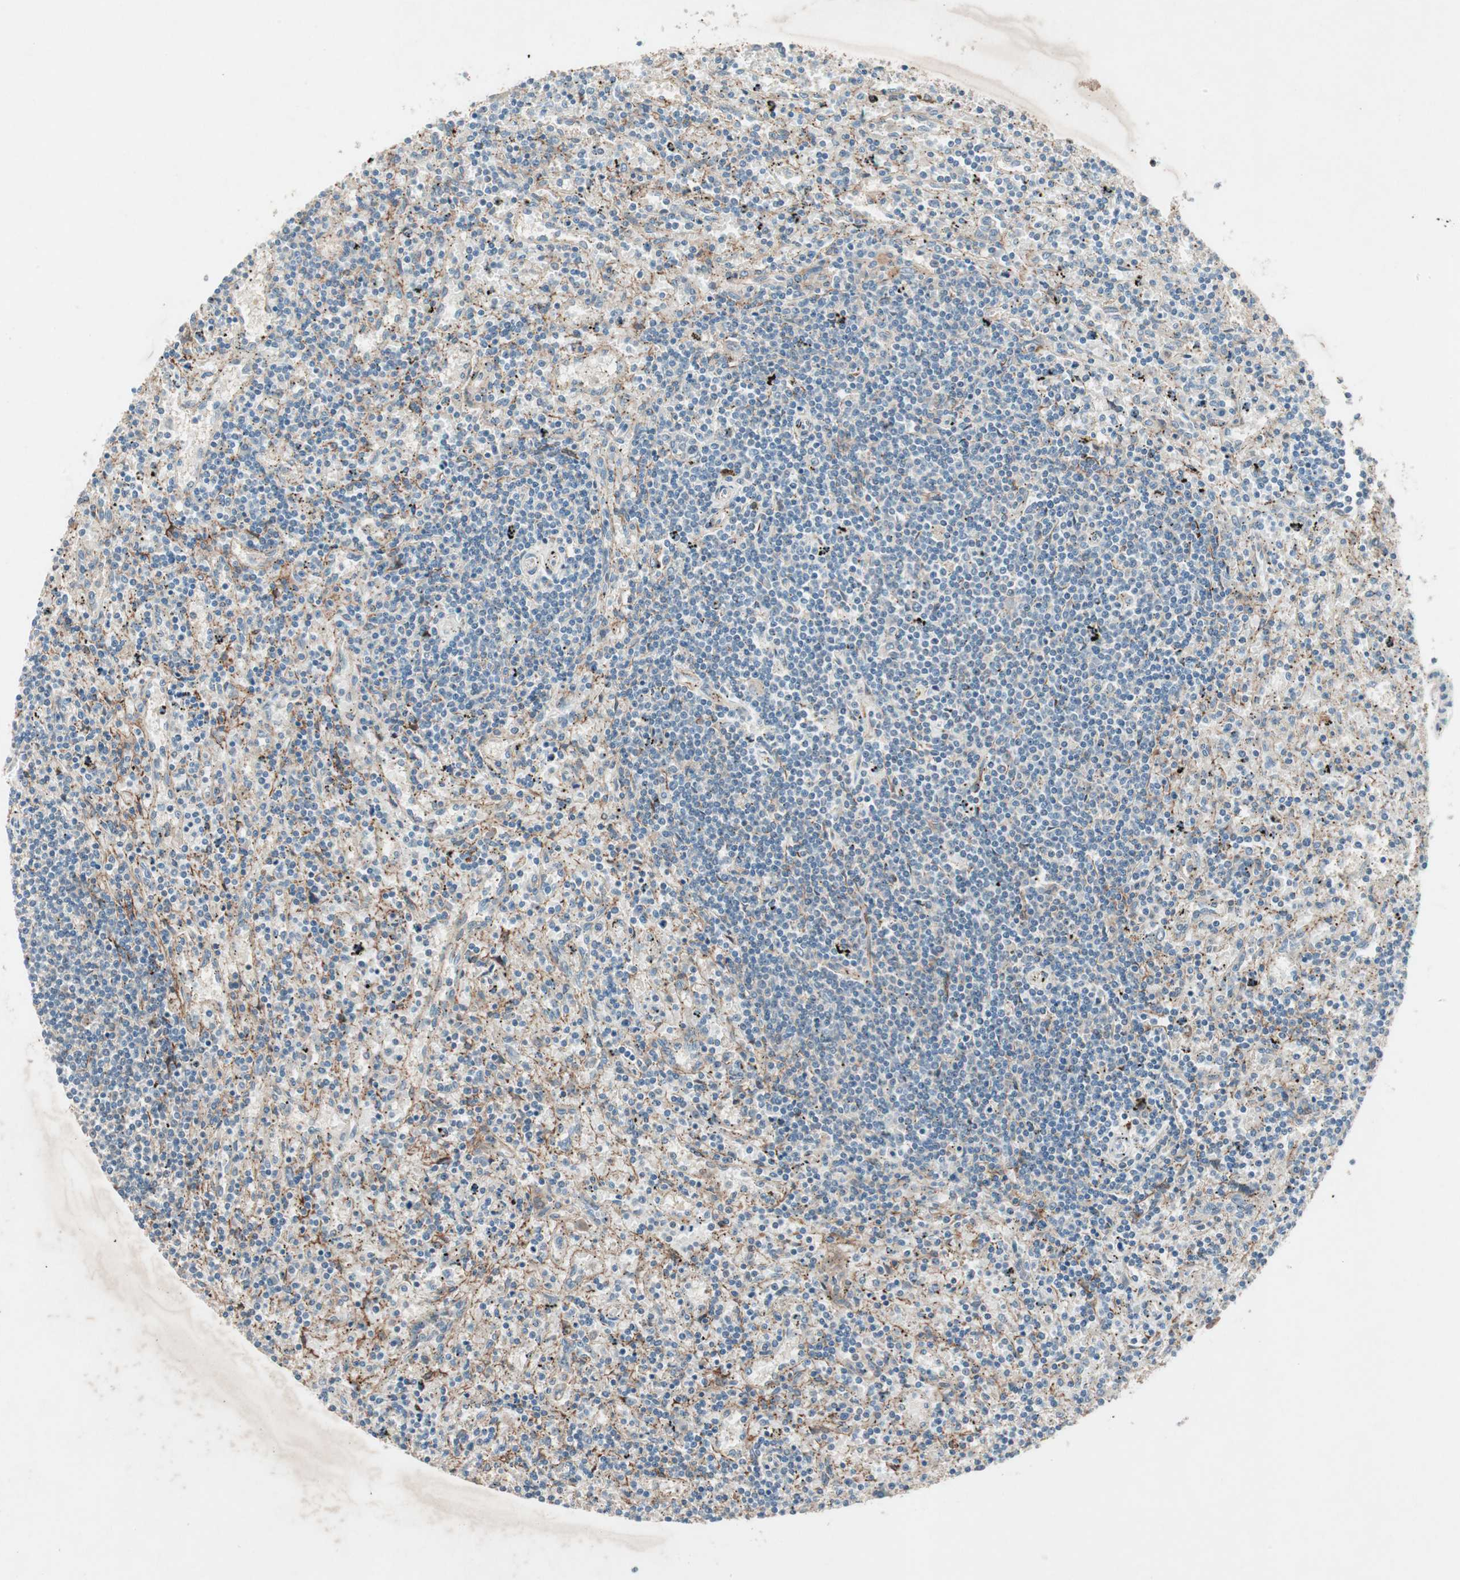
{"staining": {"intensity": "negative", "quantity": "none", "location": "none"}, "tissue": "lymphoma", "cell_type": "Tumor cells", "image_type": "cancer", "snomed": [{"axis": "morphology", "description": "Malignant lymphoma, non-Hodgkin's type, Low grade"}, {"axis": "topography", "description": "Spleen"}], "caption": "Malignant lymphoma, non-Hodgkin's type (low-grade) stained for a protein using immunohistochemistry (IHC) reveals no positivity tumor cells.", "gene": "SDSL", "patient": {"sex": "male", "age": 76}}